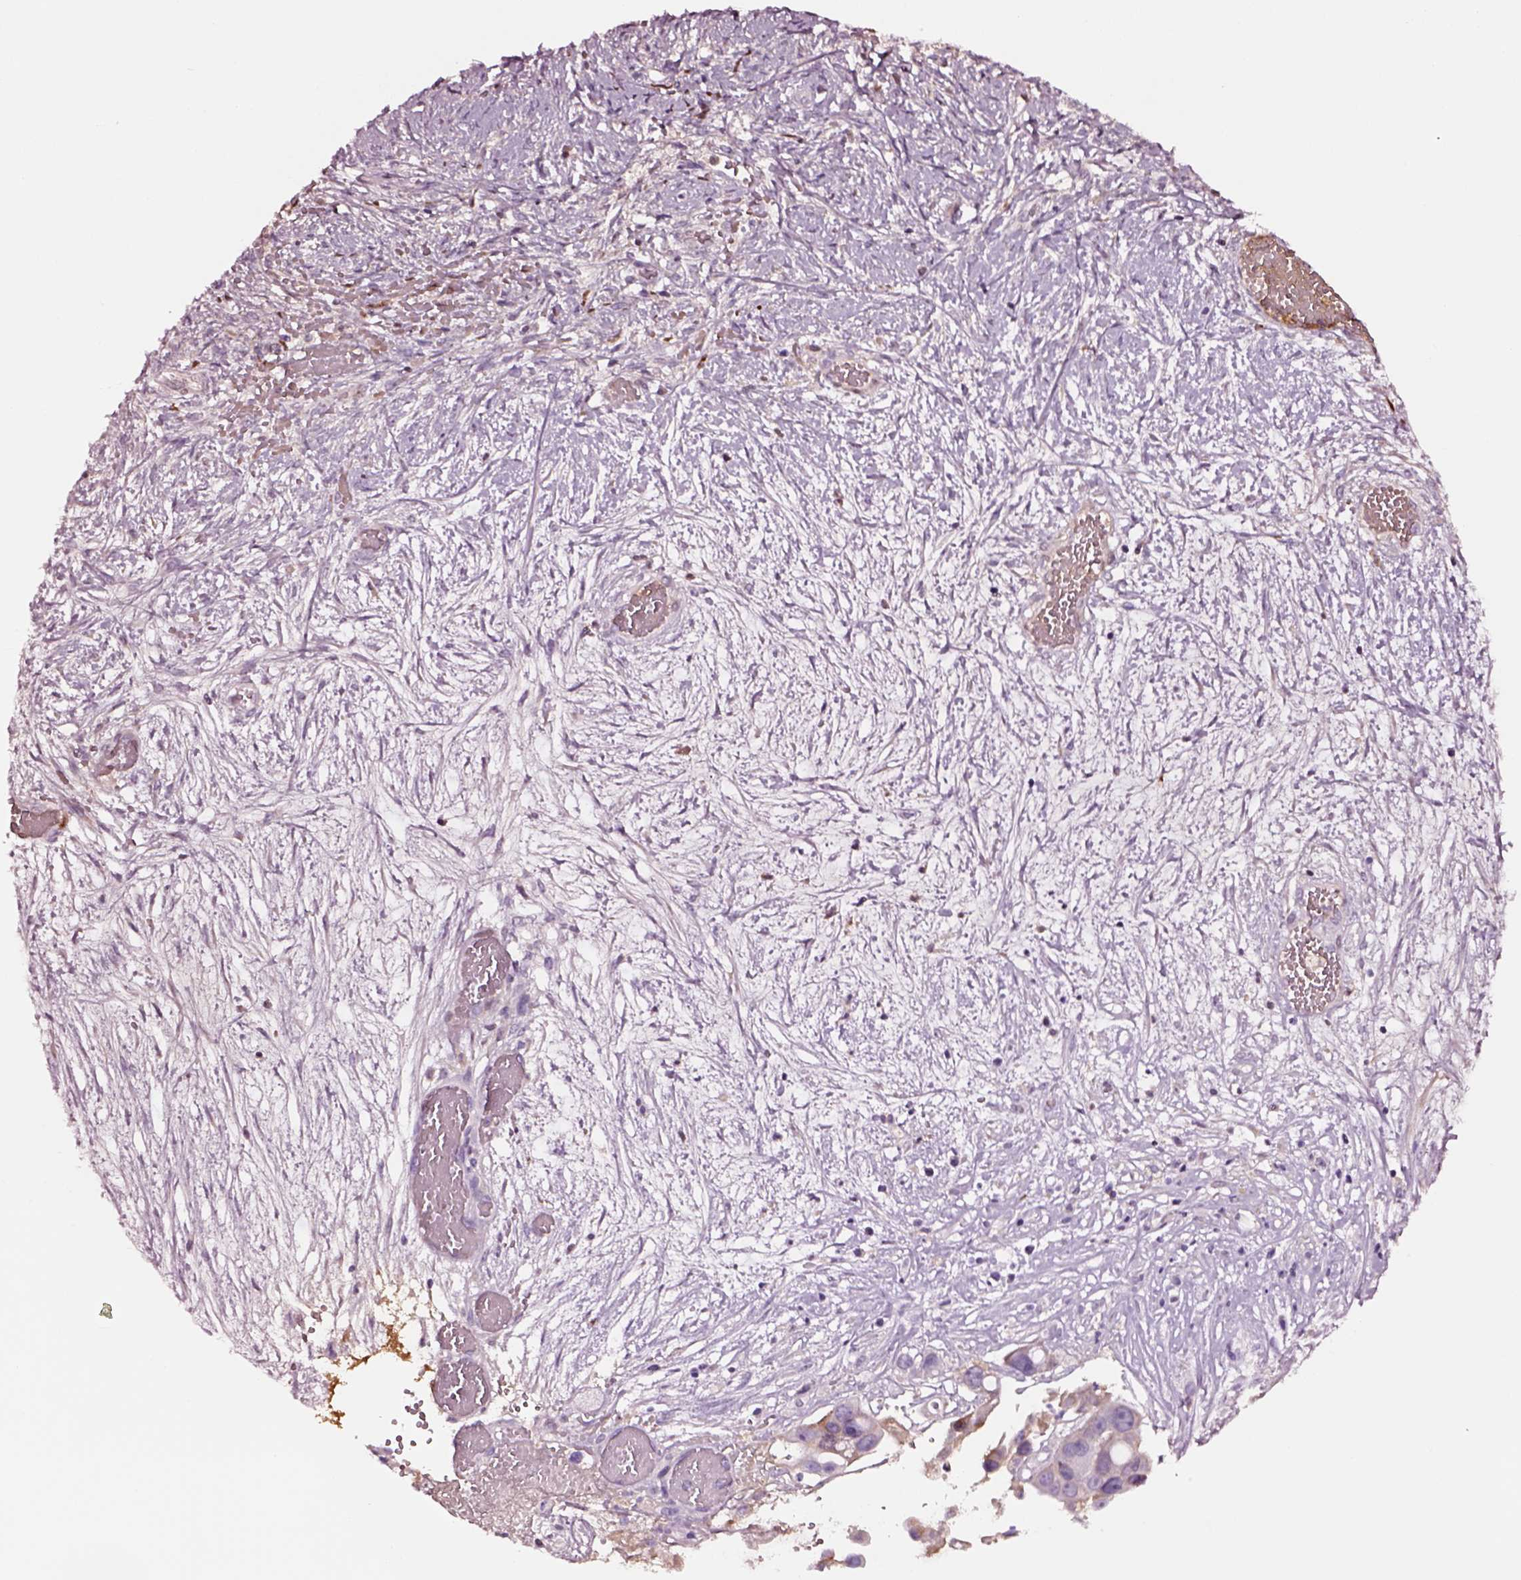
{"staining": {"intensity": "weak", "quantity": "<25%", "location": "cytoplasmic/membranous"}, "tissue": "ovarian cancer", "cell_type": "Tumor cells", "image_type": "cancer", "snomed": [{"axis": "morphology", "description": "Cystadenocarcinoma, serous, NOS"}, {"axis": "topography", "description": "Ovary"}], "caption": "A high-resolution image shows immunohistochemistry (IHC) staining of ovarian cancer, which displays no significant expression in tumor cells.", "gene": "TF", "patient": {"sex": "female", "age": 56}}